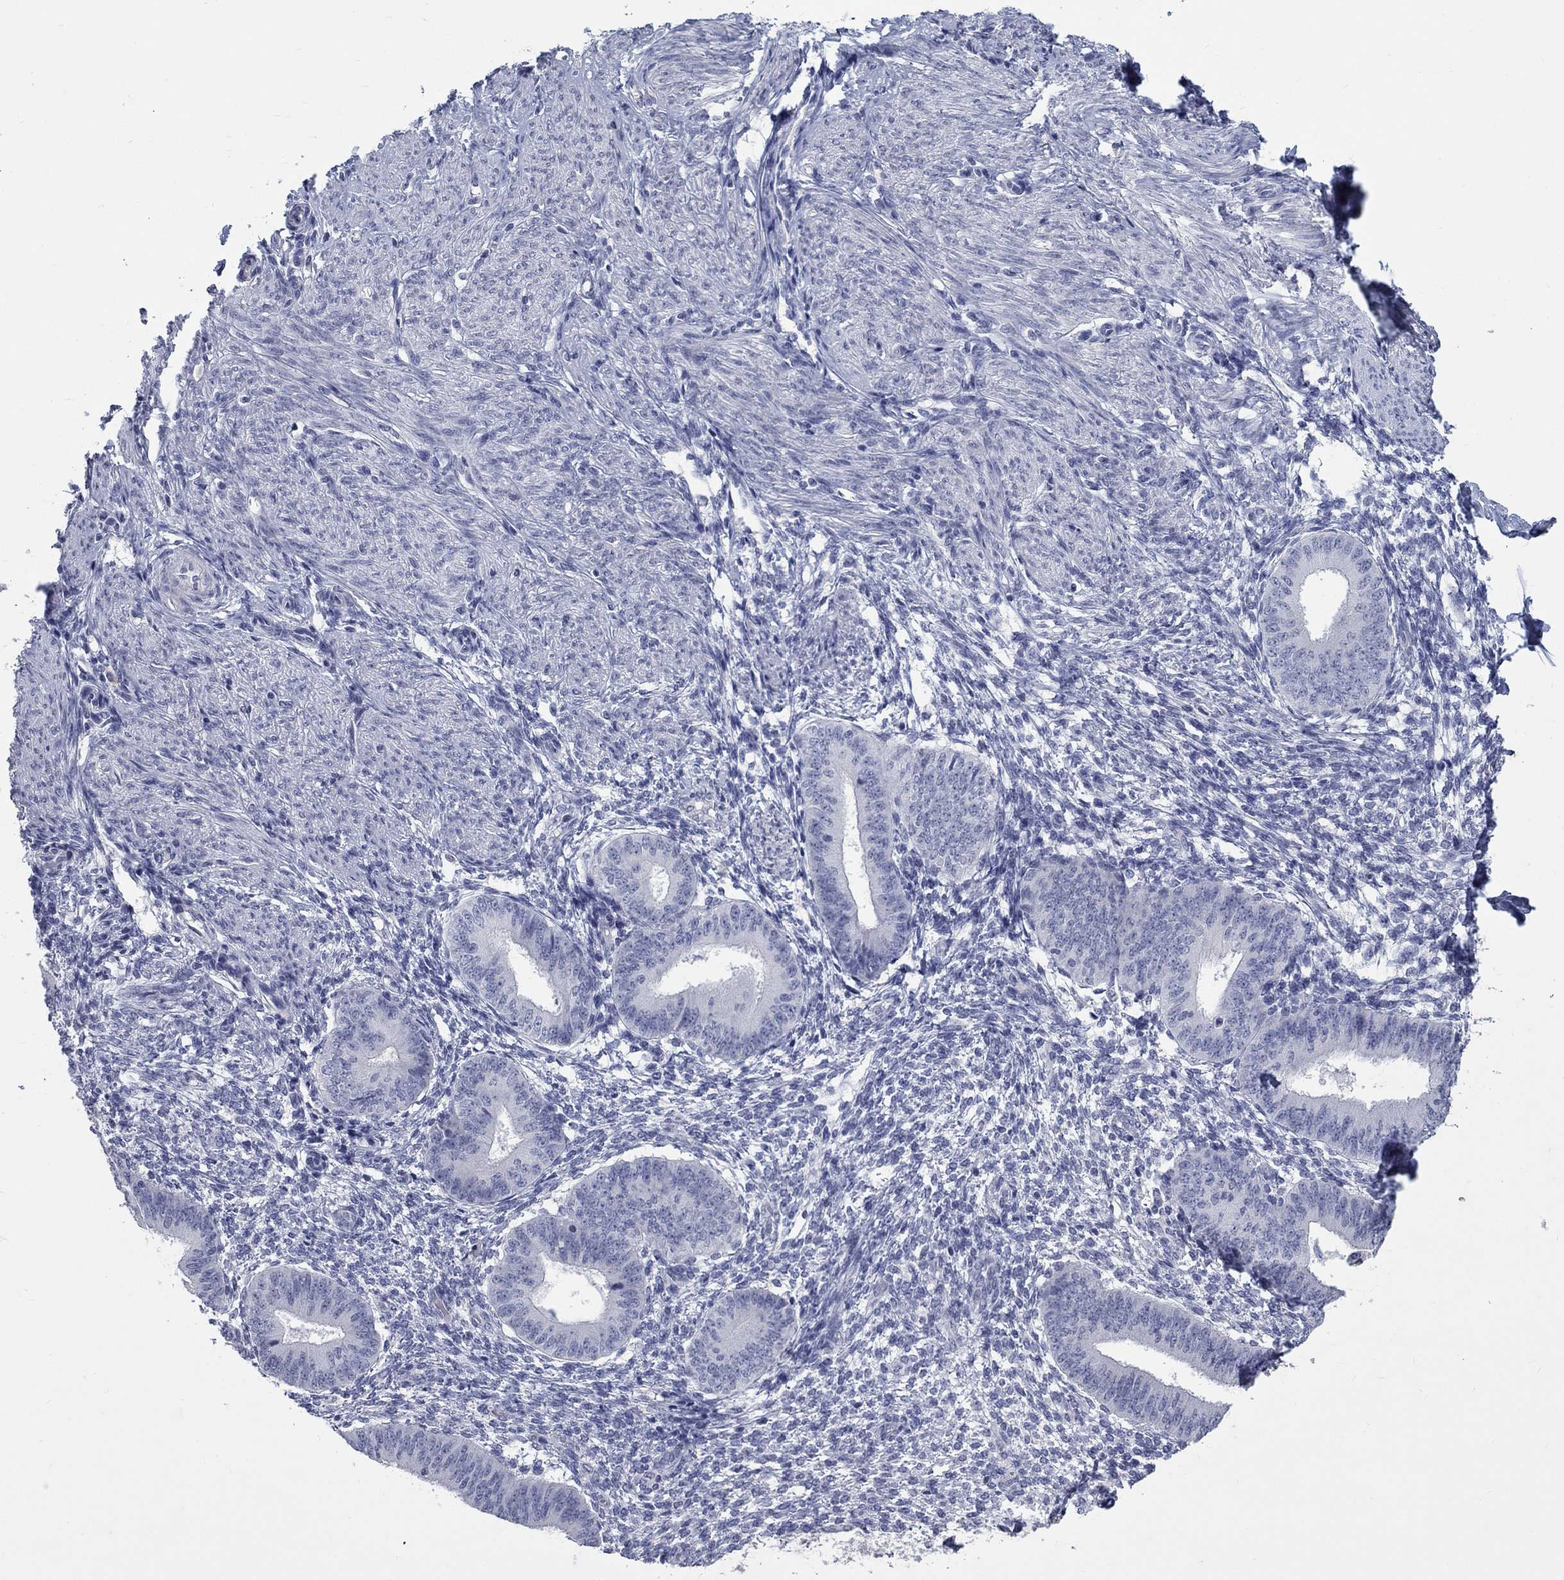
{"staining": {"intensity": "negative", "quantity": "none", "location": "none"}, "tissue": "endometrium", "cell_type": "Cells in endometrial stroma", "image_type": "normal", "snomed": [{"axis": "morphology", "description": "Normal tissue, NOS"}, {"axis": "topography", "description": "Endometrium"}], "caption": "Immunohistochemistry micrograph of normal endometrium stained for a protein (brown), which exhibits no staining in cells in endometrial stroma.", "gene": "ELAVL4", "patient": {"sex": "female", "age": 47}}